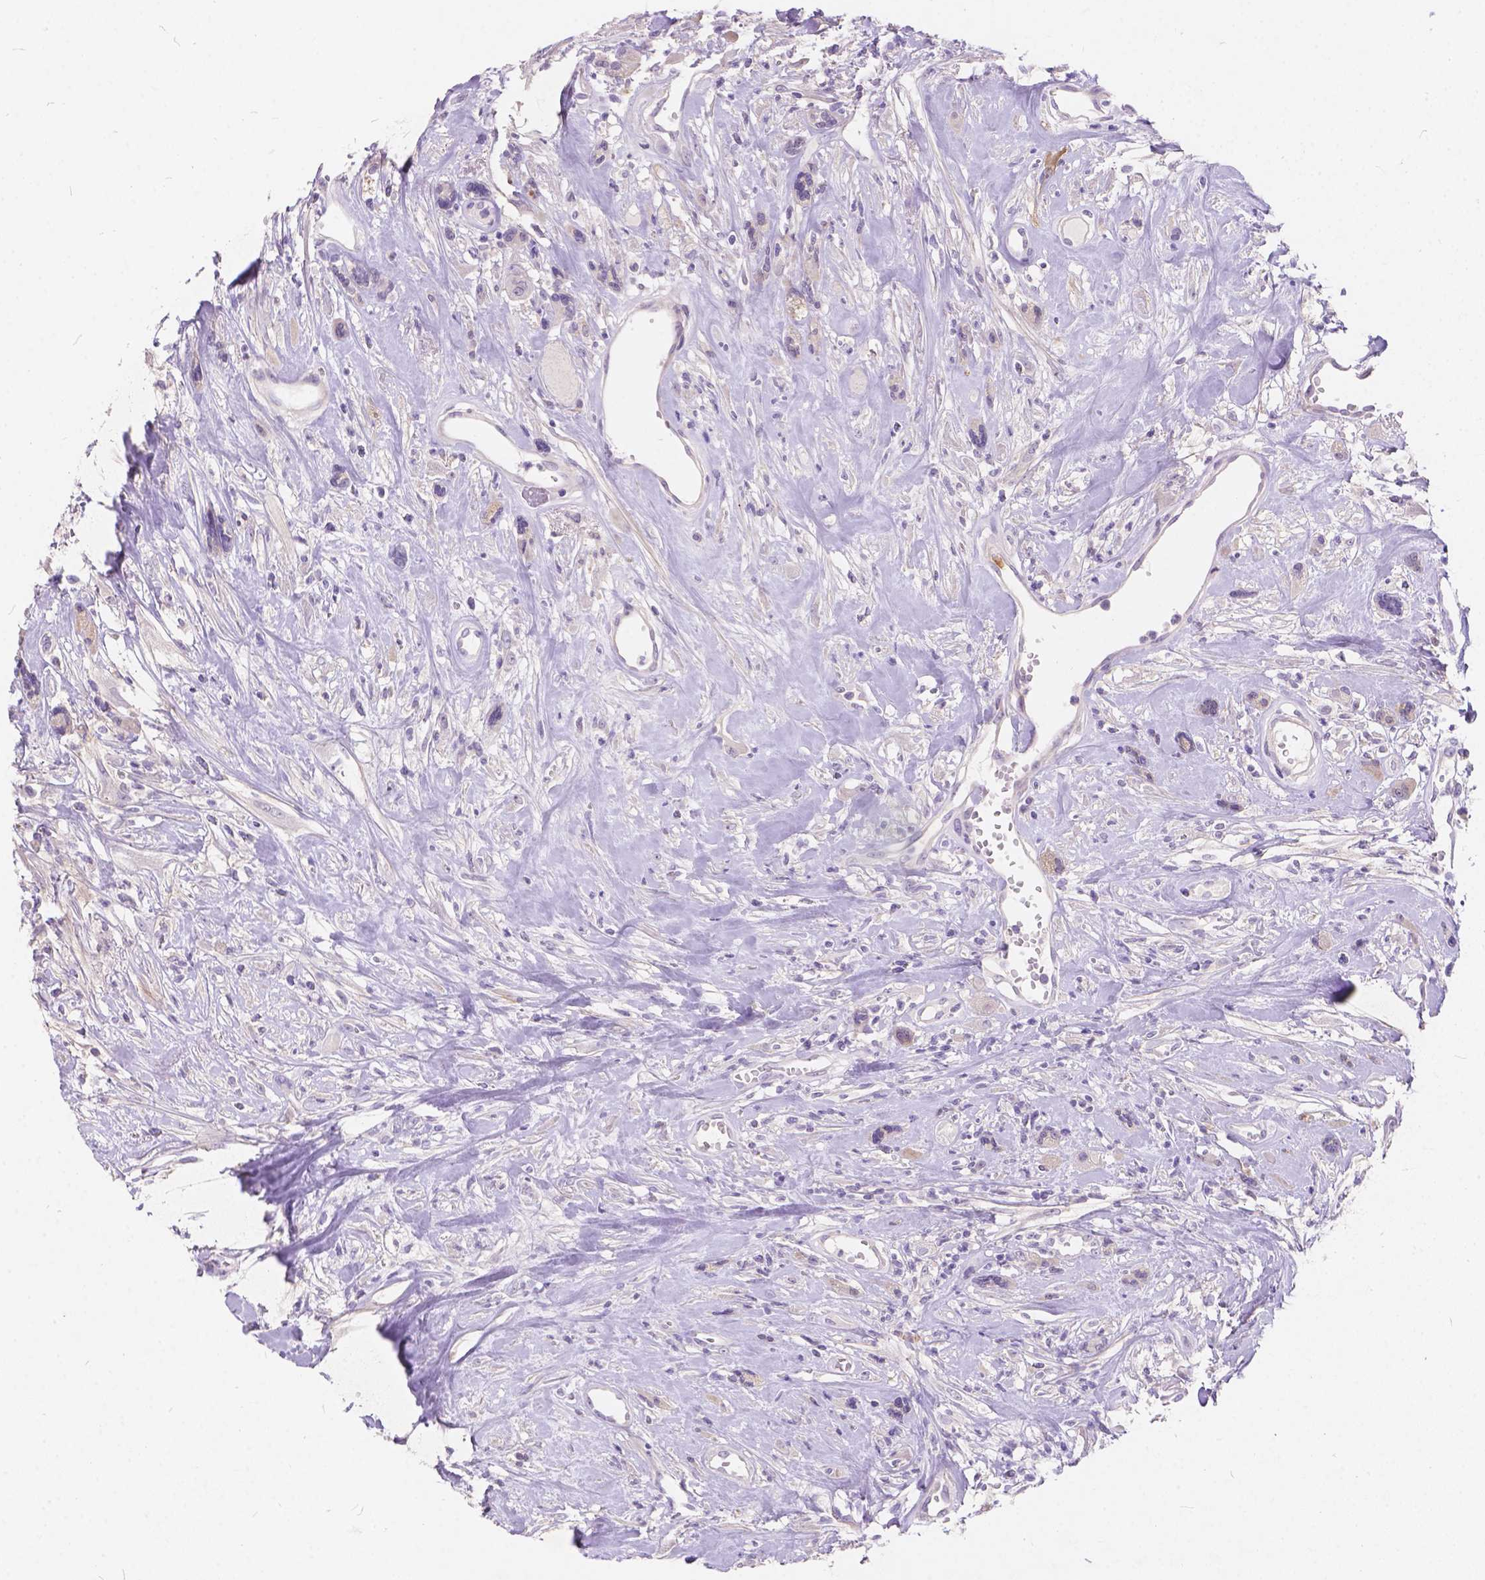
{"staining": {"intensity": "moderate", "quantity": "<25%", "location": "cytoplasmic/membranous"}, "tissue": "head and neck cancer", "cell_type": "Tumor cells", "image_type": "cancer", "snomed": [{"axis": "morphology", "description": "Squamous cell carcinoma, NOS"}, {"axis": "topography", "description": "Head-Neck"}], "caption": "Protein expression analysis of head and neck cancer exhibits moderate cytoplasmic/membranous expression in about <25% of tumor cells.", "gene": "PEX11G", "patient": {"sex": "male", "age": 57}}